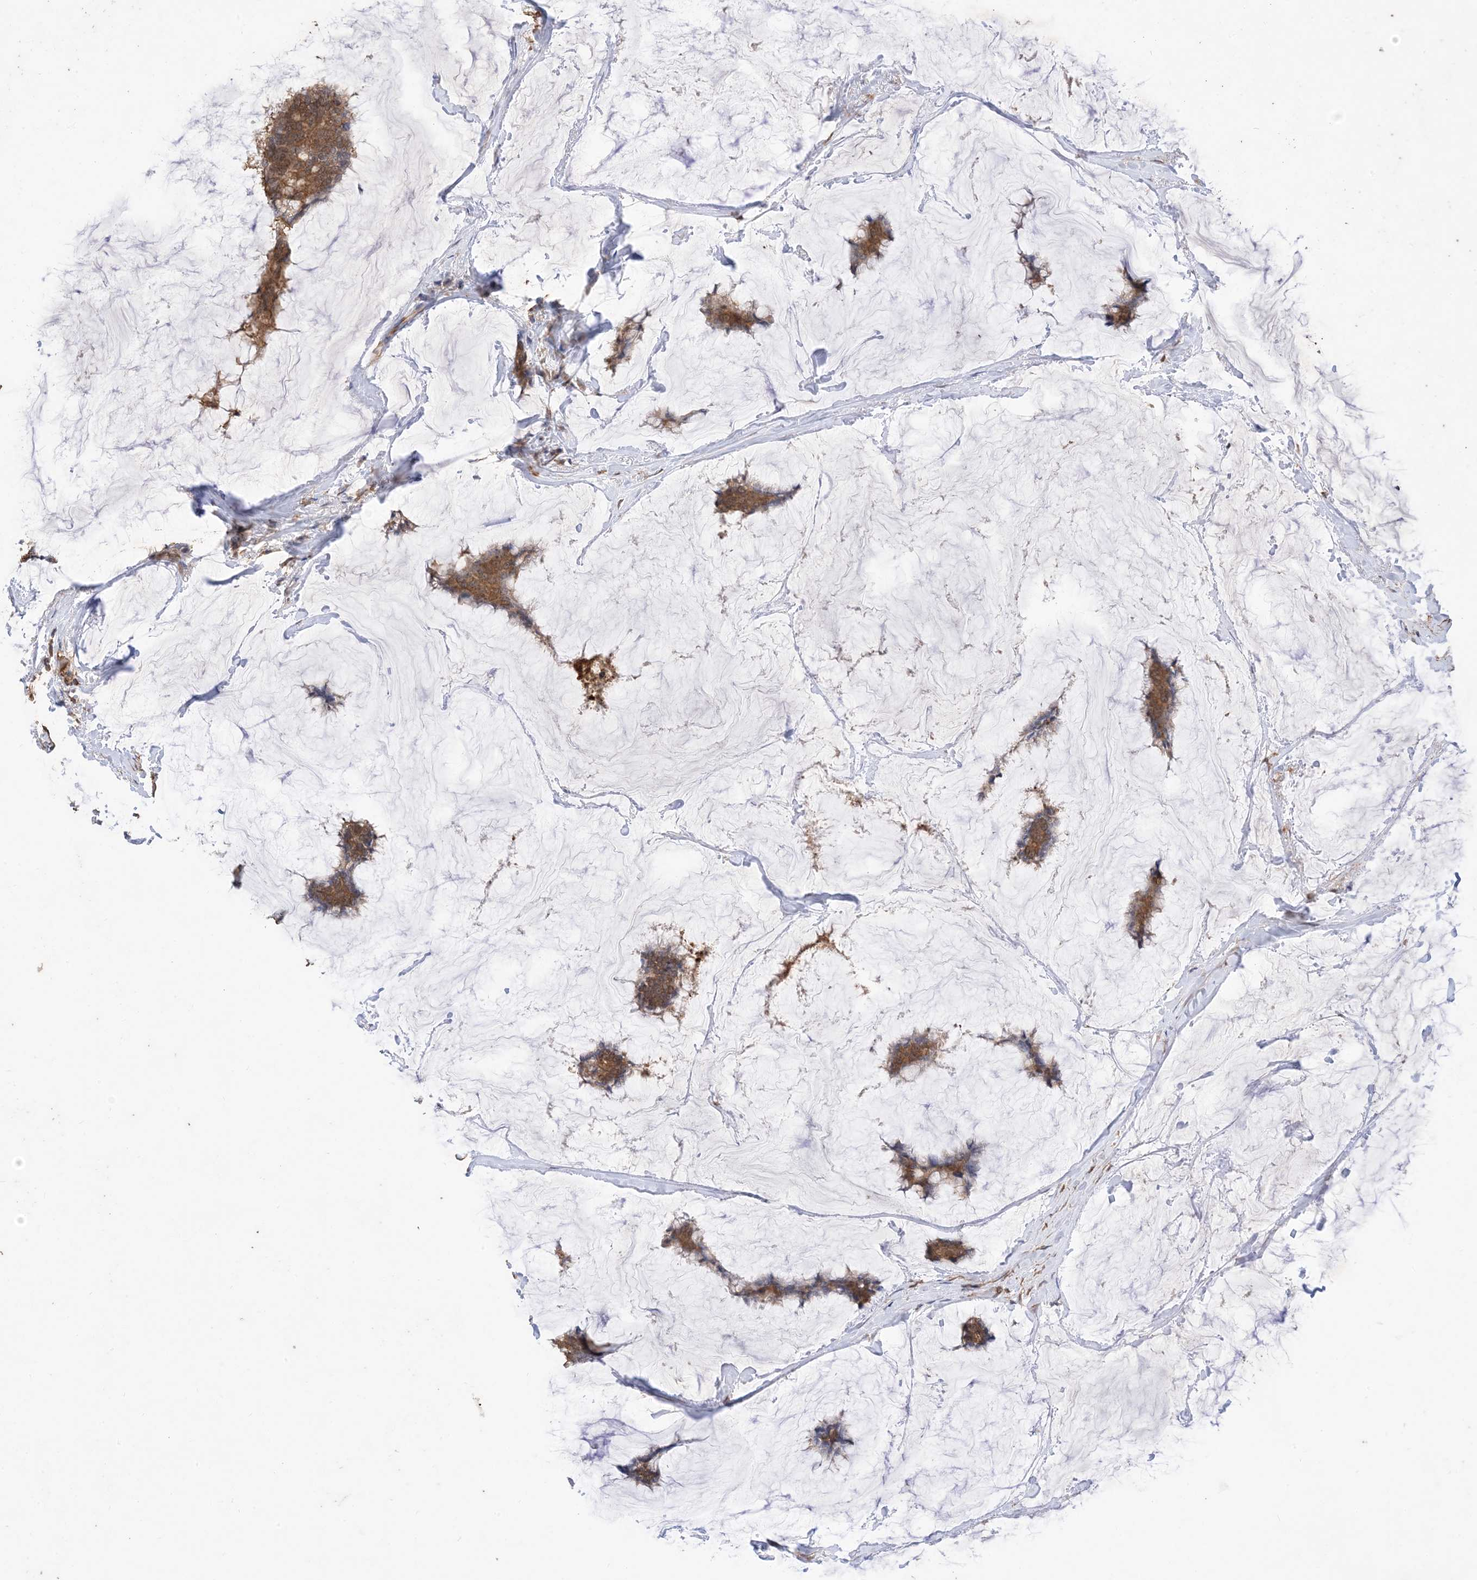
{"staining": {"intensity": "moderate", "quantity": ">75%", "location": "cytoplasmic/membranous"}, "tissue": "breast cancer", "cell_type": "Tumor cells", "image_type": "cancer", "snomed": [{"axis": "morphology", "description": "Duct carcinoma"}, {"axis": "topography", "description": "Breast"}], "caption": "The immunohistochemical stain highlights moderate cytoplasmic/membranous positivity in tumor cells of breast cancer tissue.", "gene": "ZKSCAN5", "patient": {"sex": "female", "age": 93}}